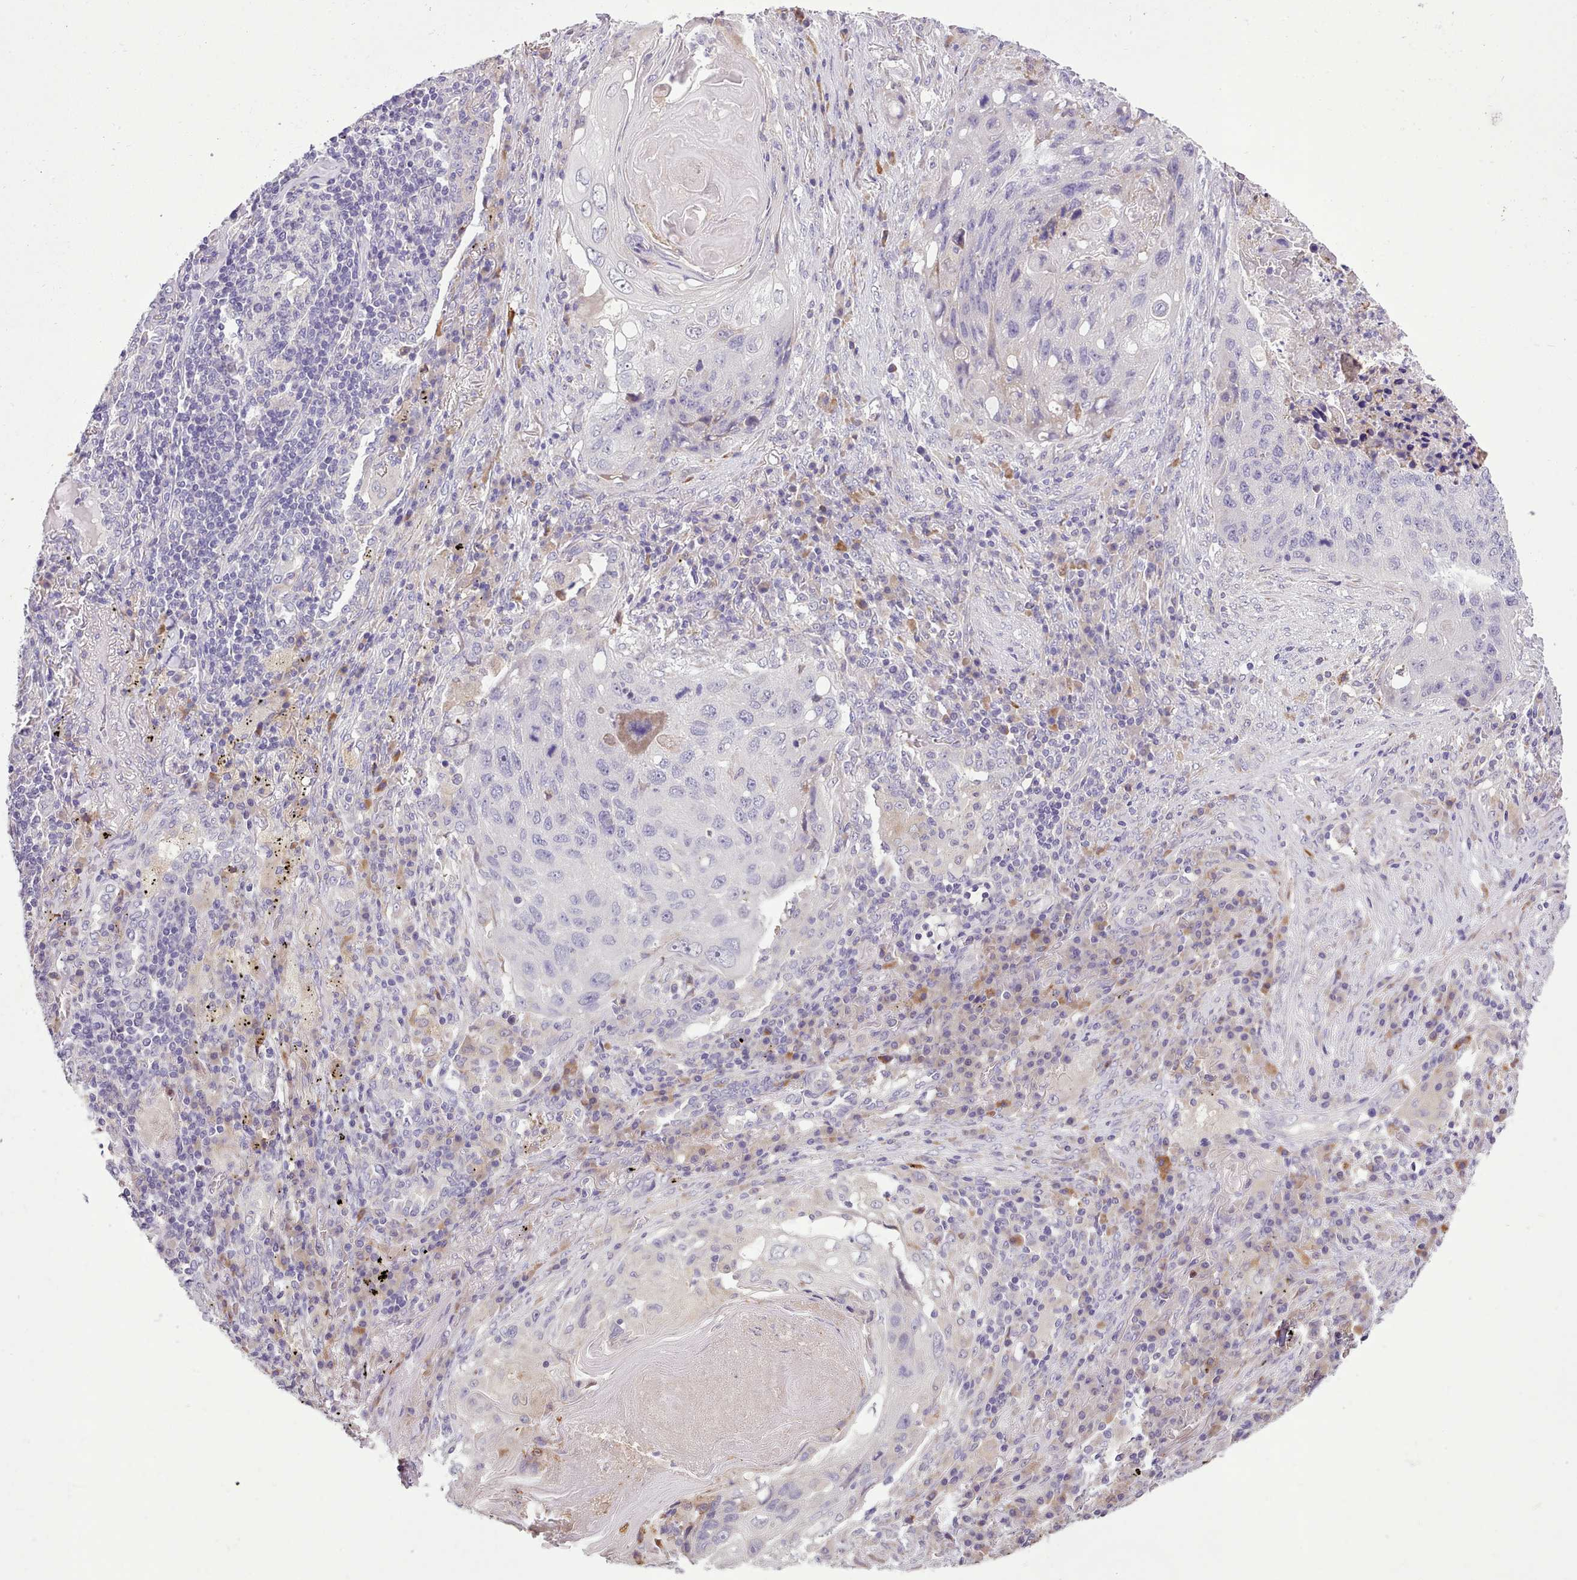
{"staining": {"intensity": "negative", "quantity": "none", "location": "none"}, "tissue": "lung cancer", "cell_type": "Tumor cells", "image_type": "cancer", "snomed": [{"axis": "morphology", "description": "Squamous cell carcinoma, NOS"}, {"axis": "topography", "description": "Lung"}], "caption": "Tumor cells are negative for protein expression in human squamous cell carcinoma (lung).", "gene": "FAM83E", "patient": {"sex": "female", "age": 63}}